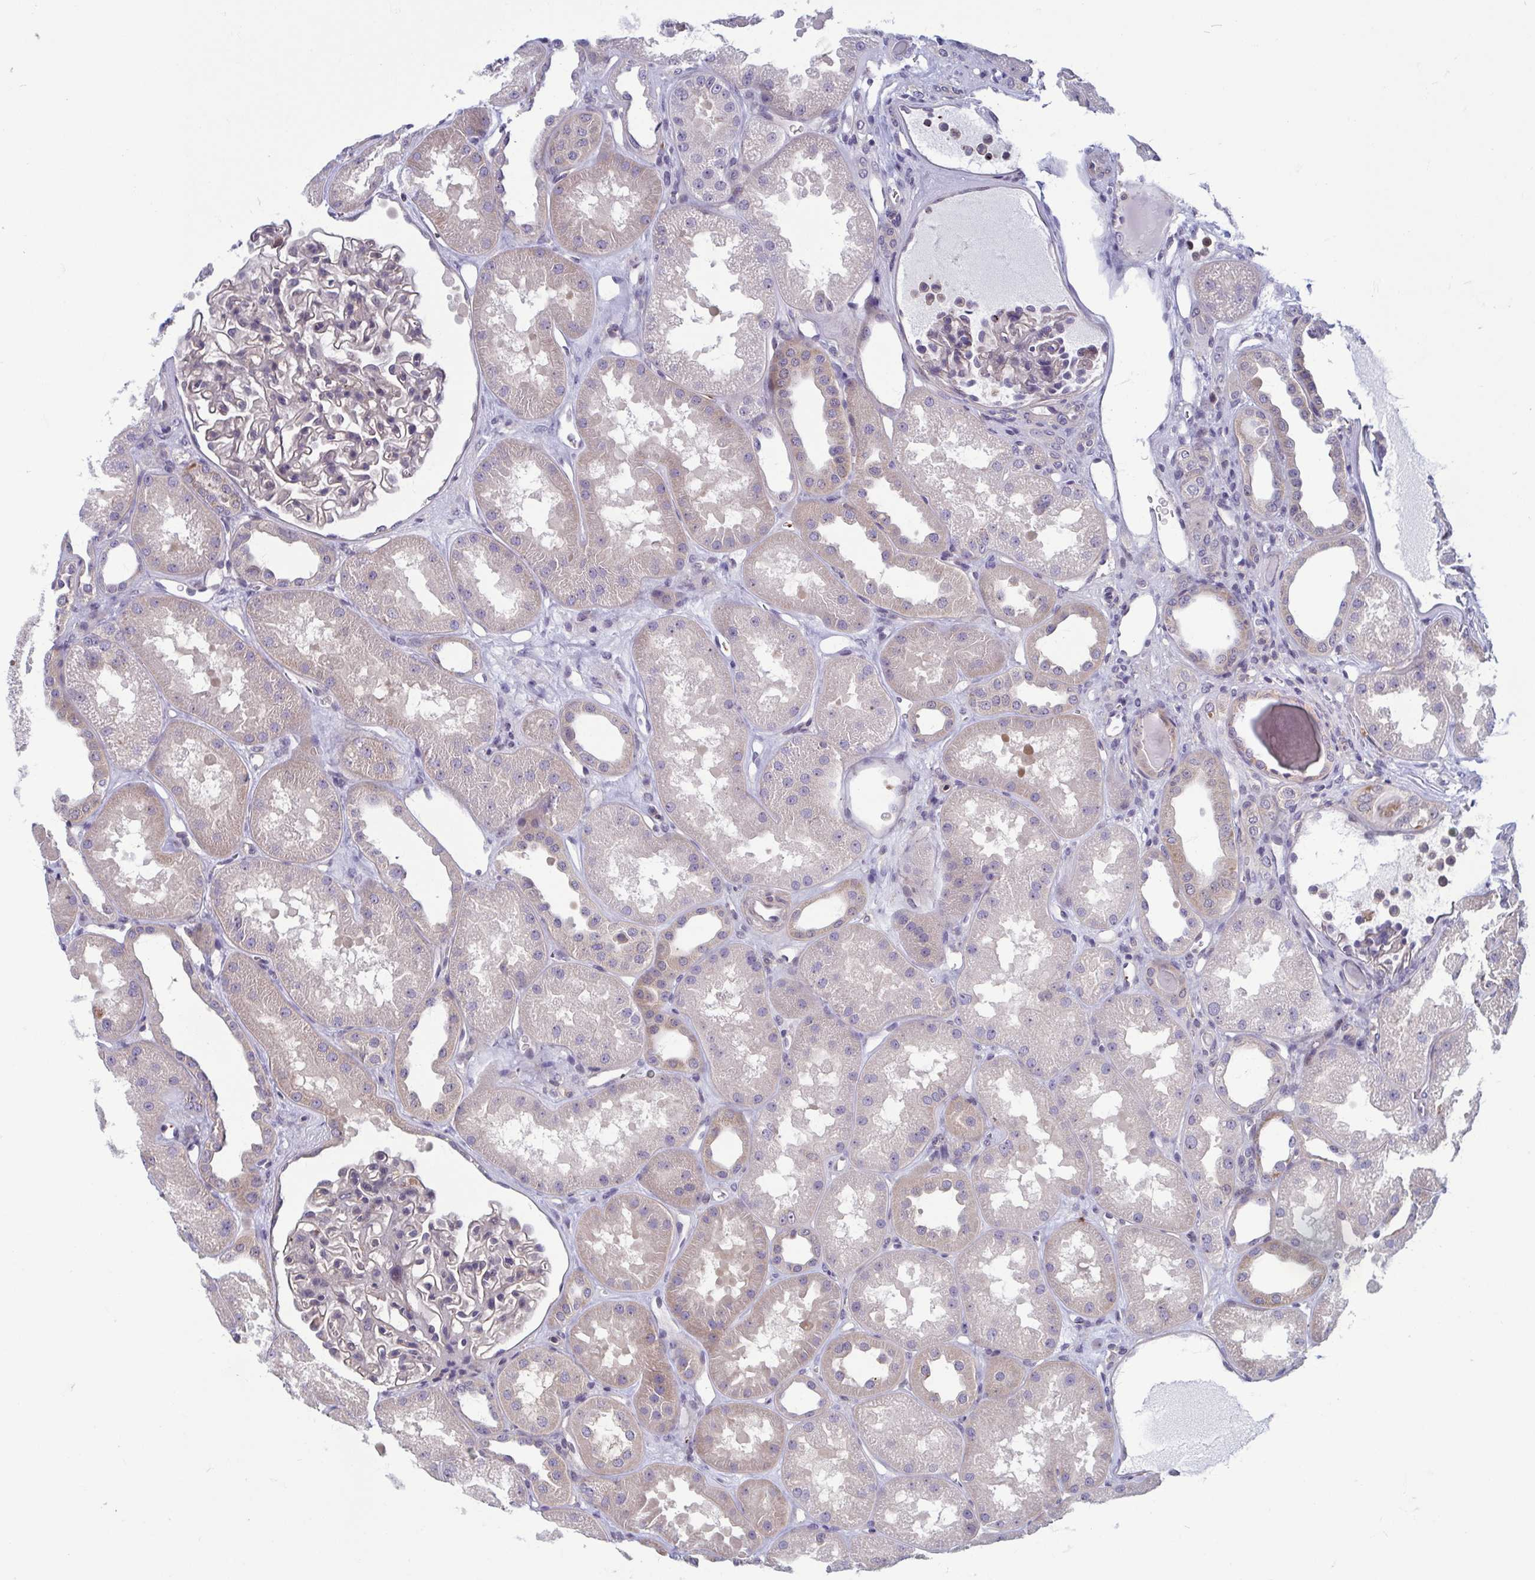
{"staining": {"intensity": "negative", "quantity": "none", "location": "none"}, "tissue": "kidney", "cell_type": "Cells in glomeruli", "image_type": "normal", "snomed": [{"axis": "morphology", "description": "Normal tissue, NOS"}, {"axis": "topography", "description": "Kidney"}], "caption": "IHC of benign kidney demonstrates no expression in cells in glomeruli. Brightfield microscopy of IHC stained with DAB (3,3'-diaminobenzidine) (brown) and hematoxylin (blue), captured at high magnification.", "gene": "LRRC38", "patient": {"sex": "male", "age": 61}}